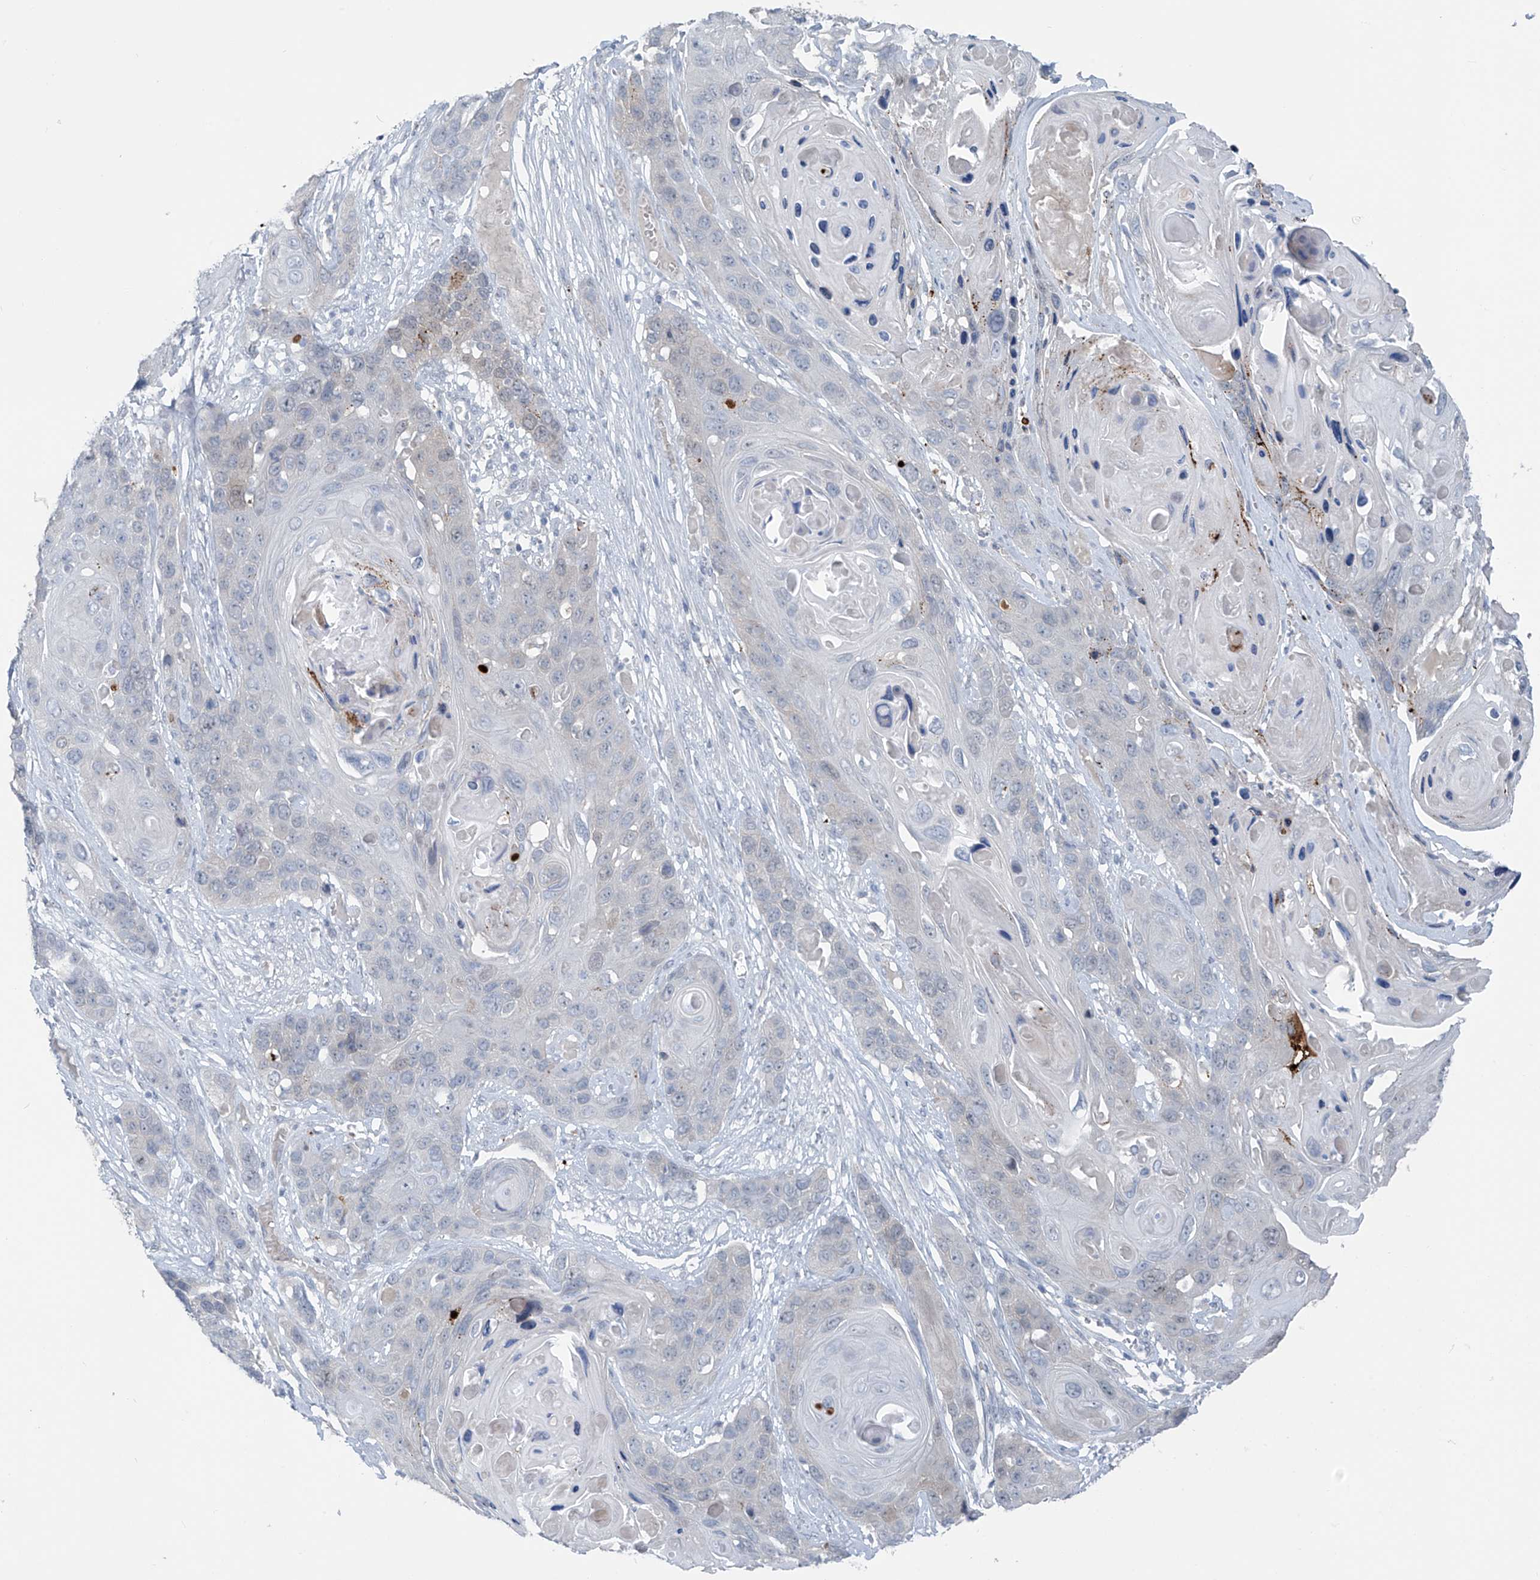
{"staining": {"intensity": "negative", "quantity": "none", "location": "none"}, "tissue": "skin cancer", "cell_type": "Tumor cells", "image_type": "cancer", "snomed": [{"axis": "morphology", "description": "Squamous cell carcinoma, NOS"}, {"axis": "topography", "description": "Skin"}], "caption": "IHC of human skin cancer exhibits no positivity in tumor cells. (Immunohistochemistry, brightfield microscopy, high magnification).", "gene": "ZNF793", "patient": {"sex": "male", "age": 55}}